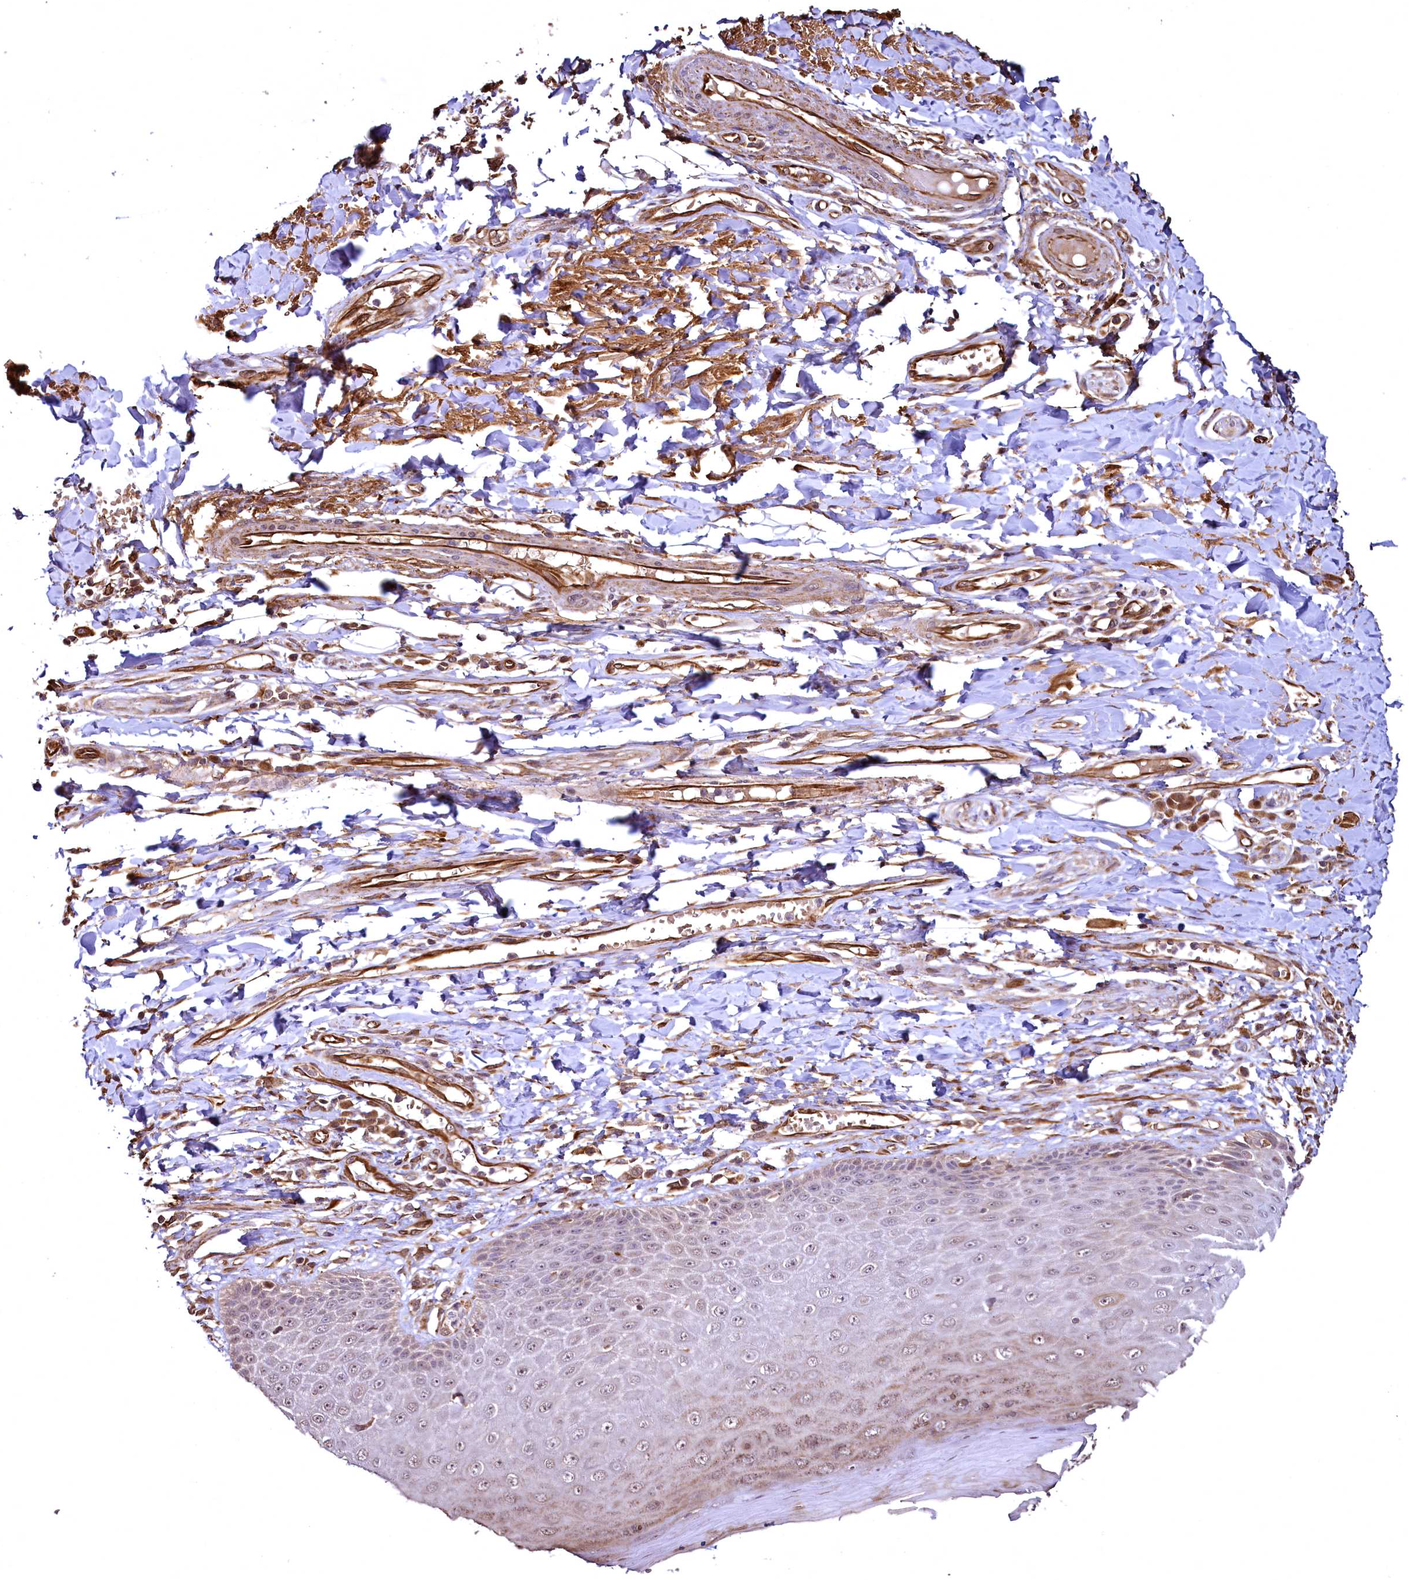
{"staining": {"intensity": "moderate", "quantity": "25%-75%", "location": "cytoplasmic/membranous,nuclear"}, "tissue": "skin", "cell_type": "Epidermal cells", "image_type": "normal", "snomed": [{"axis": "morphology", "description": "Normal tissue, NOS"}, {"axis": "topography", "description": "Anal"}], "caption": "This is a micrograph of IHC staining of unremarkable skin, which shows moderate staining in the cytoplasmic/membranous,nuclear of epidermal cells.", "gene": "TBCEL", "patient": {"sex": "male", "age": 78}}